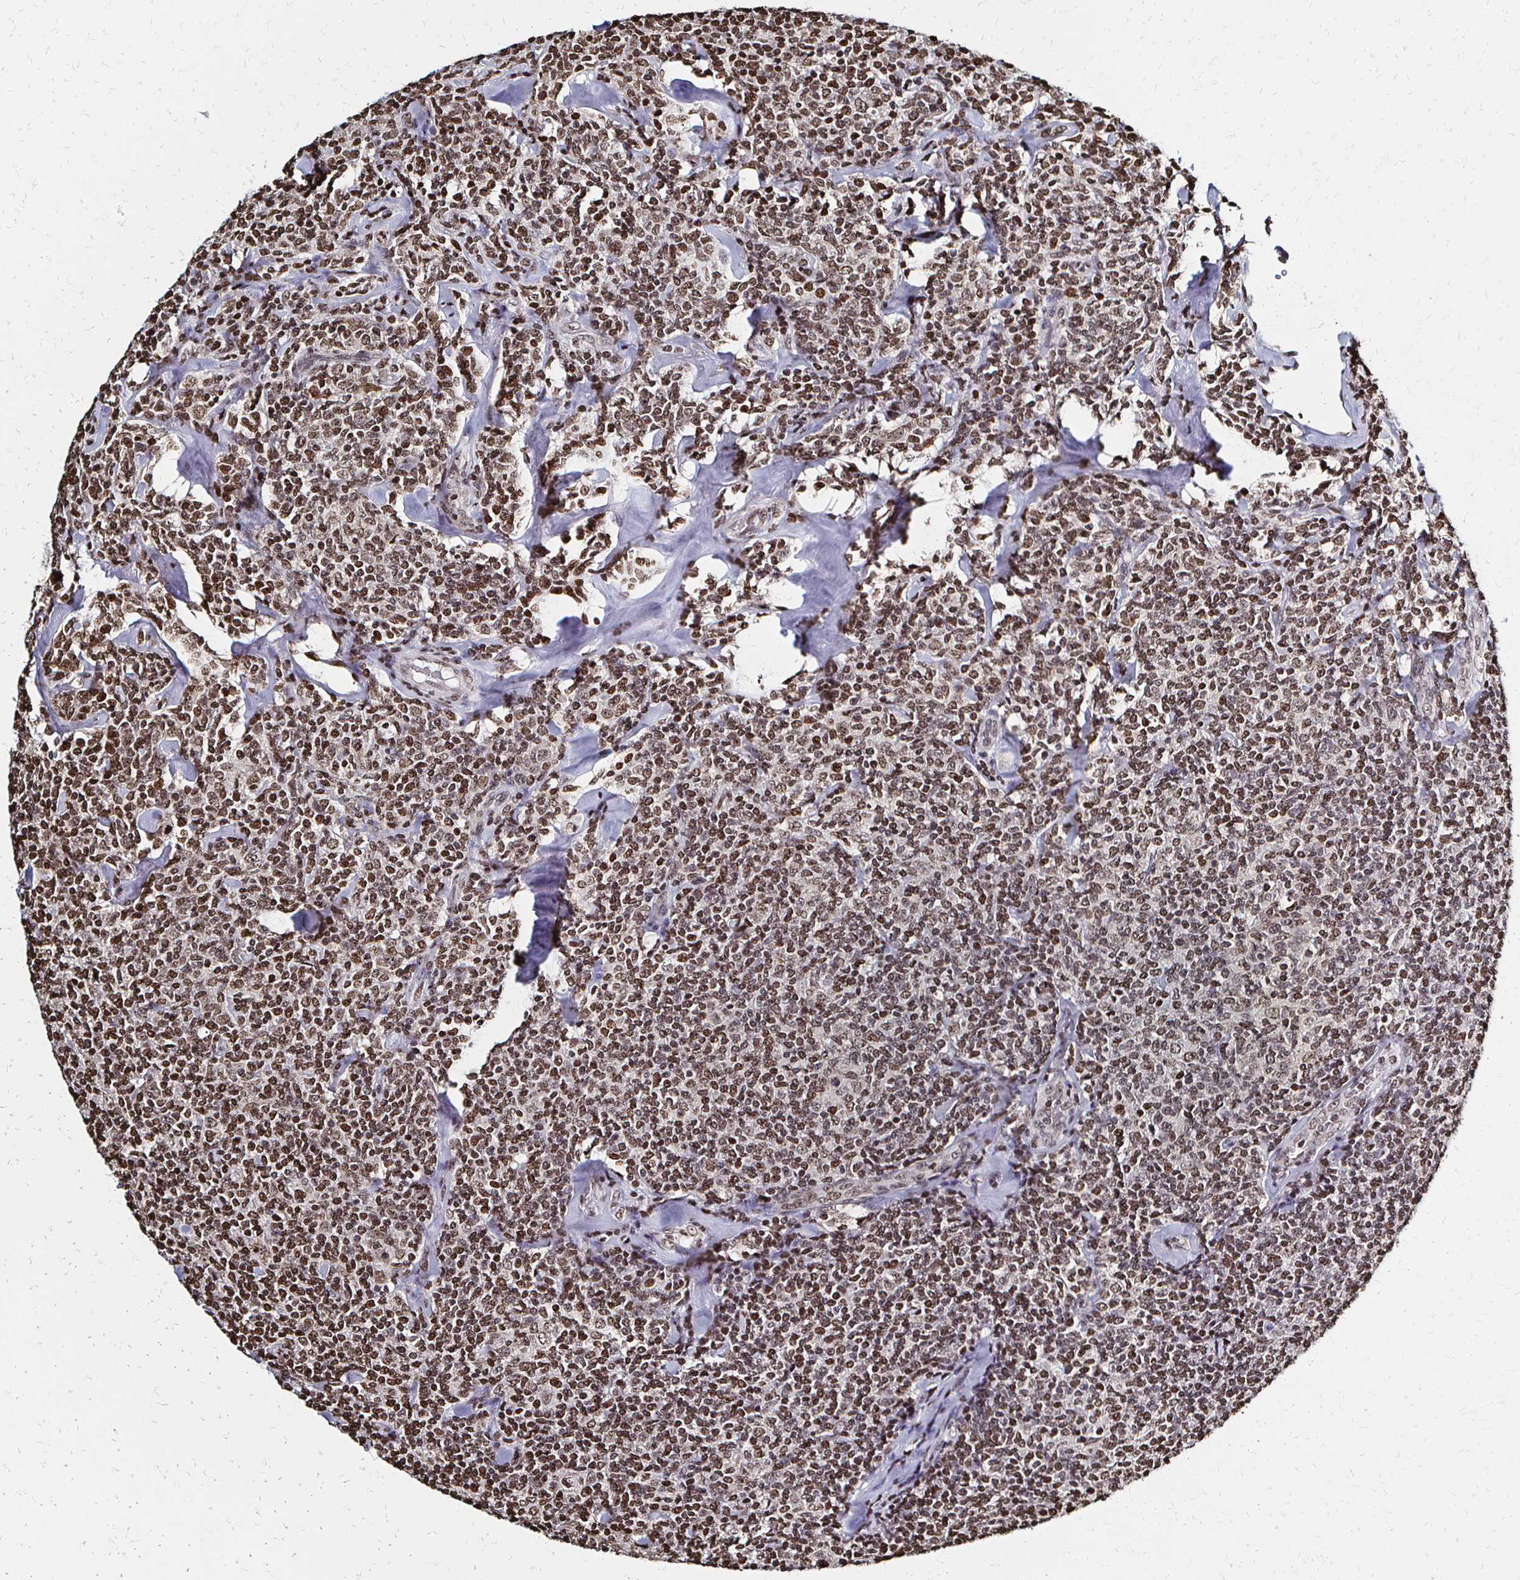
{"staining": {"intensity": "moderate", "quantity": ">75%", "location": "nuclear"}, "tissue": "lymphoma", "cell_type": "Tumor cells", "image_type": "cancer", "snomed": [{"axis": "morphology", "description": "Malignant lymphoma, non-Hodgkin's type, Low grade"}, {"axis": "topography", "description": "Lymph node"}], "caption": "Lymphoma tissue shows moderate nuclear positivity in approximately >75% of tumor cells, visualized by immunohistochemistry.", "gene": "HOXA9", "patient": {"sex": "female", "age": 56}}